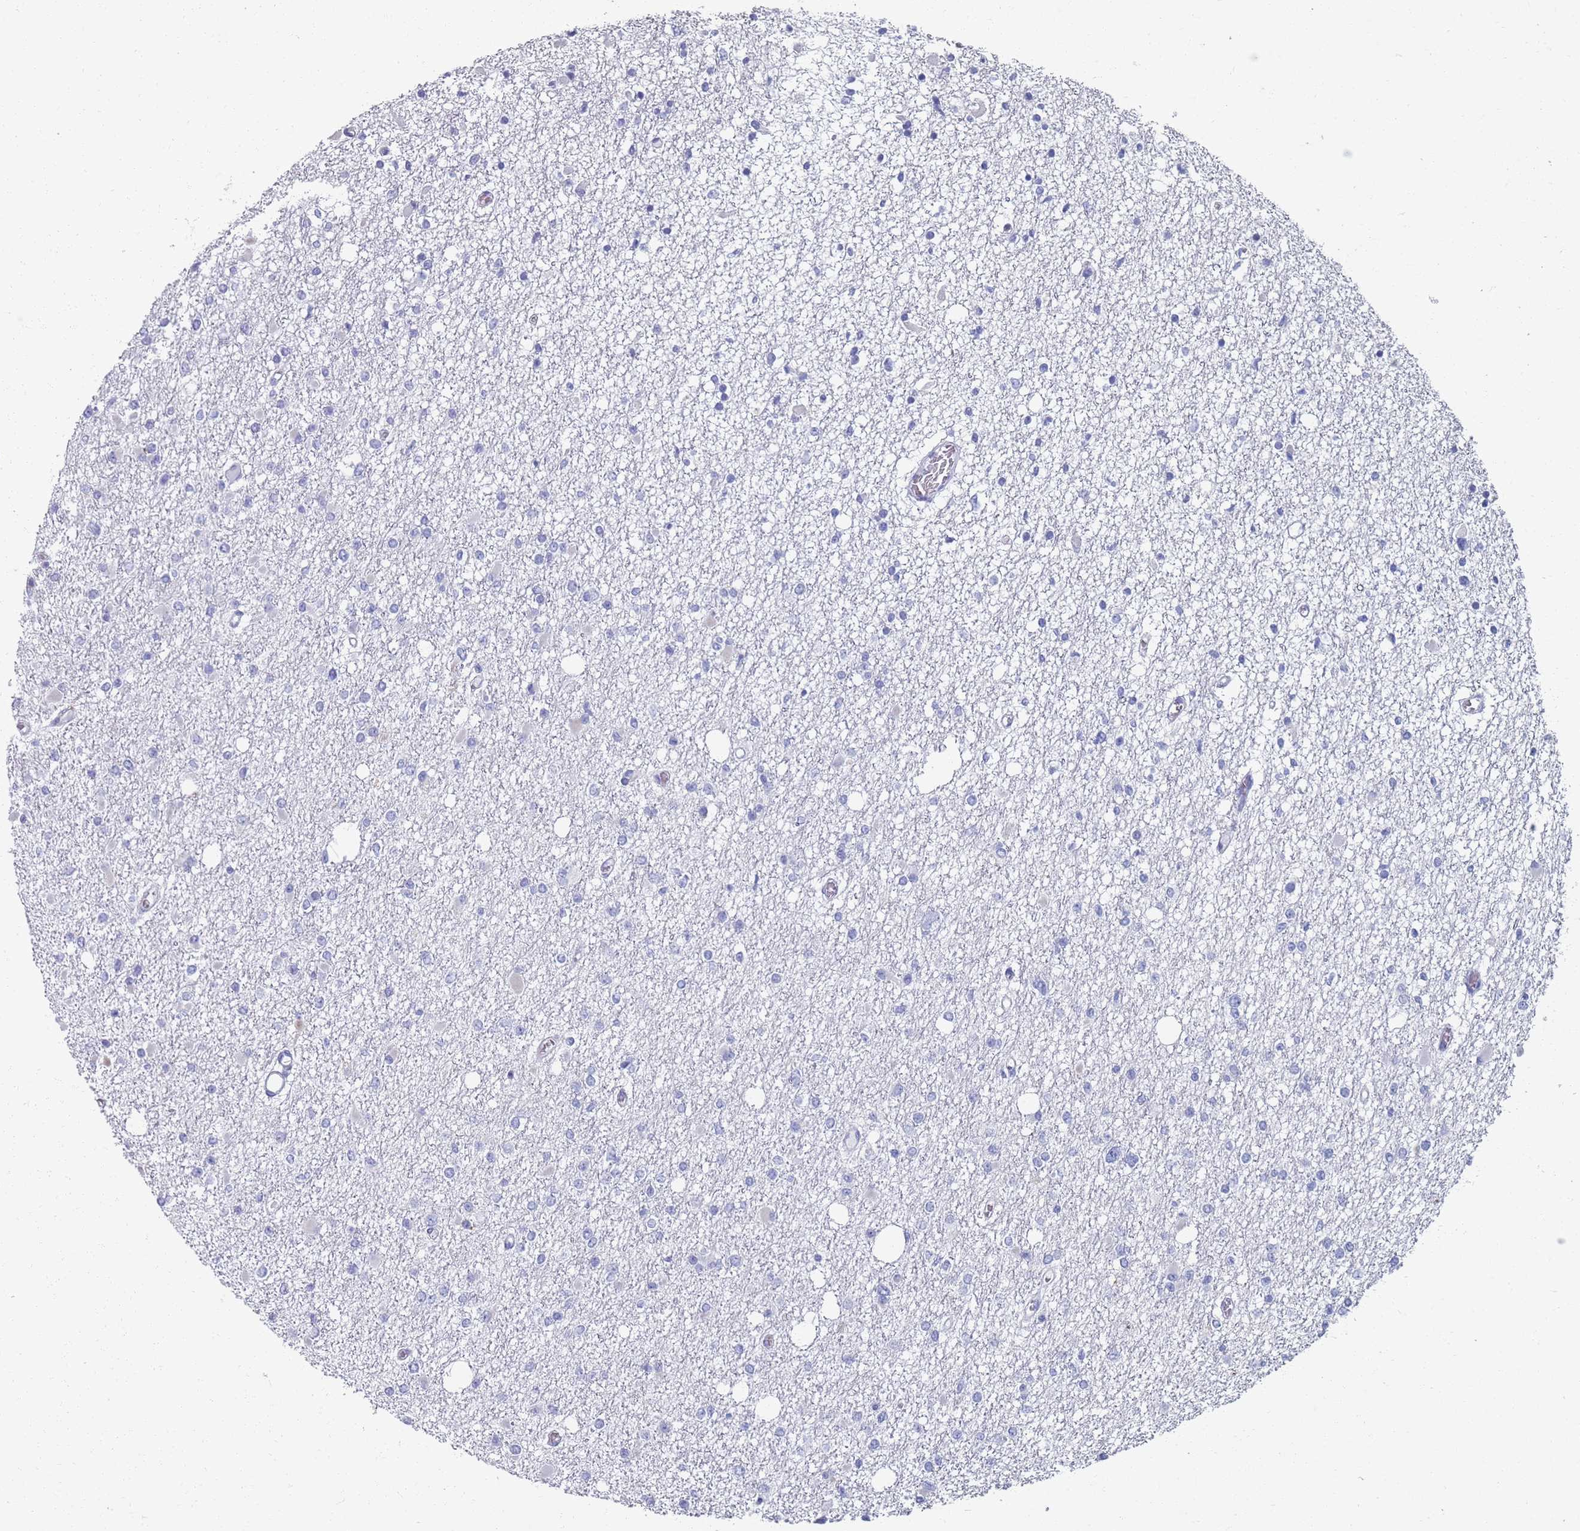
{"staining": {"intensity": "negative", "quantity": "none", "location": "none"}, "tissue": "glioma", "cell_type": "Tumor cells", "image_type": "cancer", "snomed": [{"axis": "morphology", "description": "Glioma, malignant, Low grade"}, {"axis": "topography", "description": "Brain"}], "caption": "Human glioma stained for a protein using IHC displays no staining in tumor cells.", "gene": "PLOD1", "patient": {"sex": "female", "age": 22}}